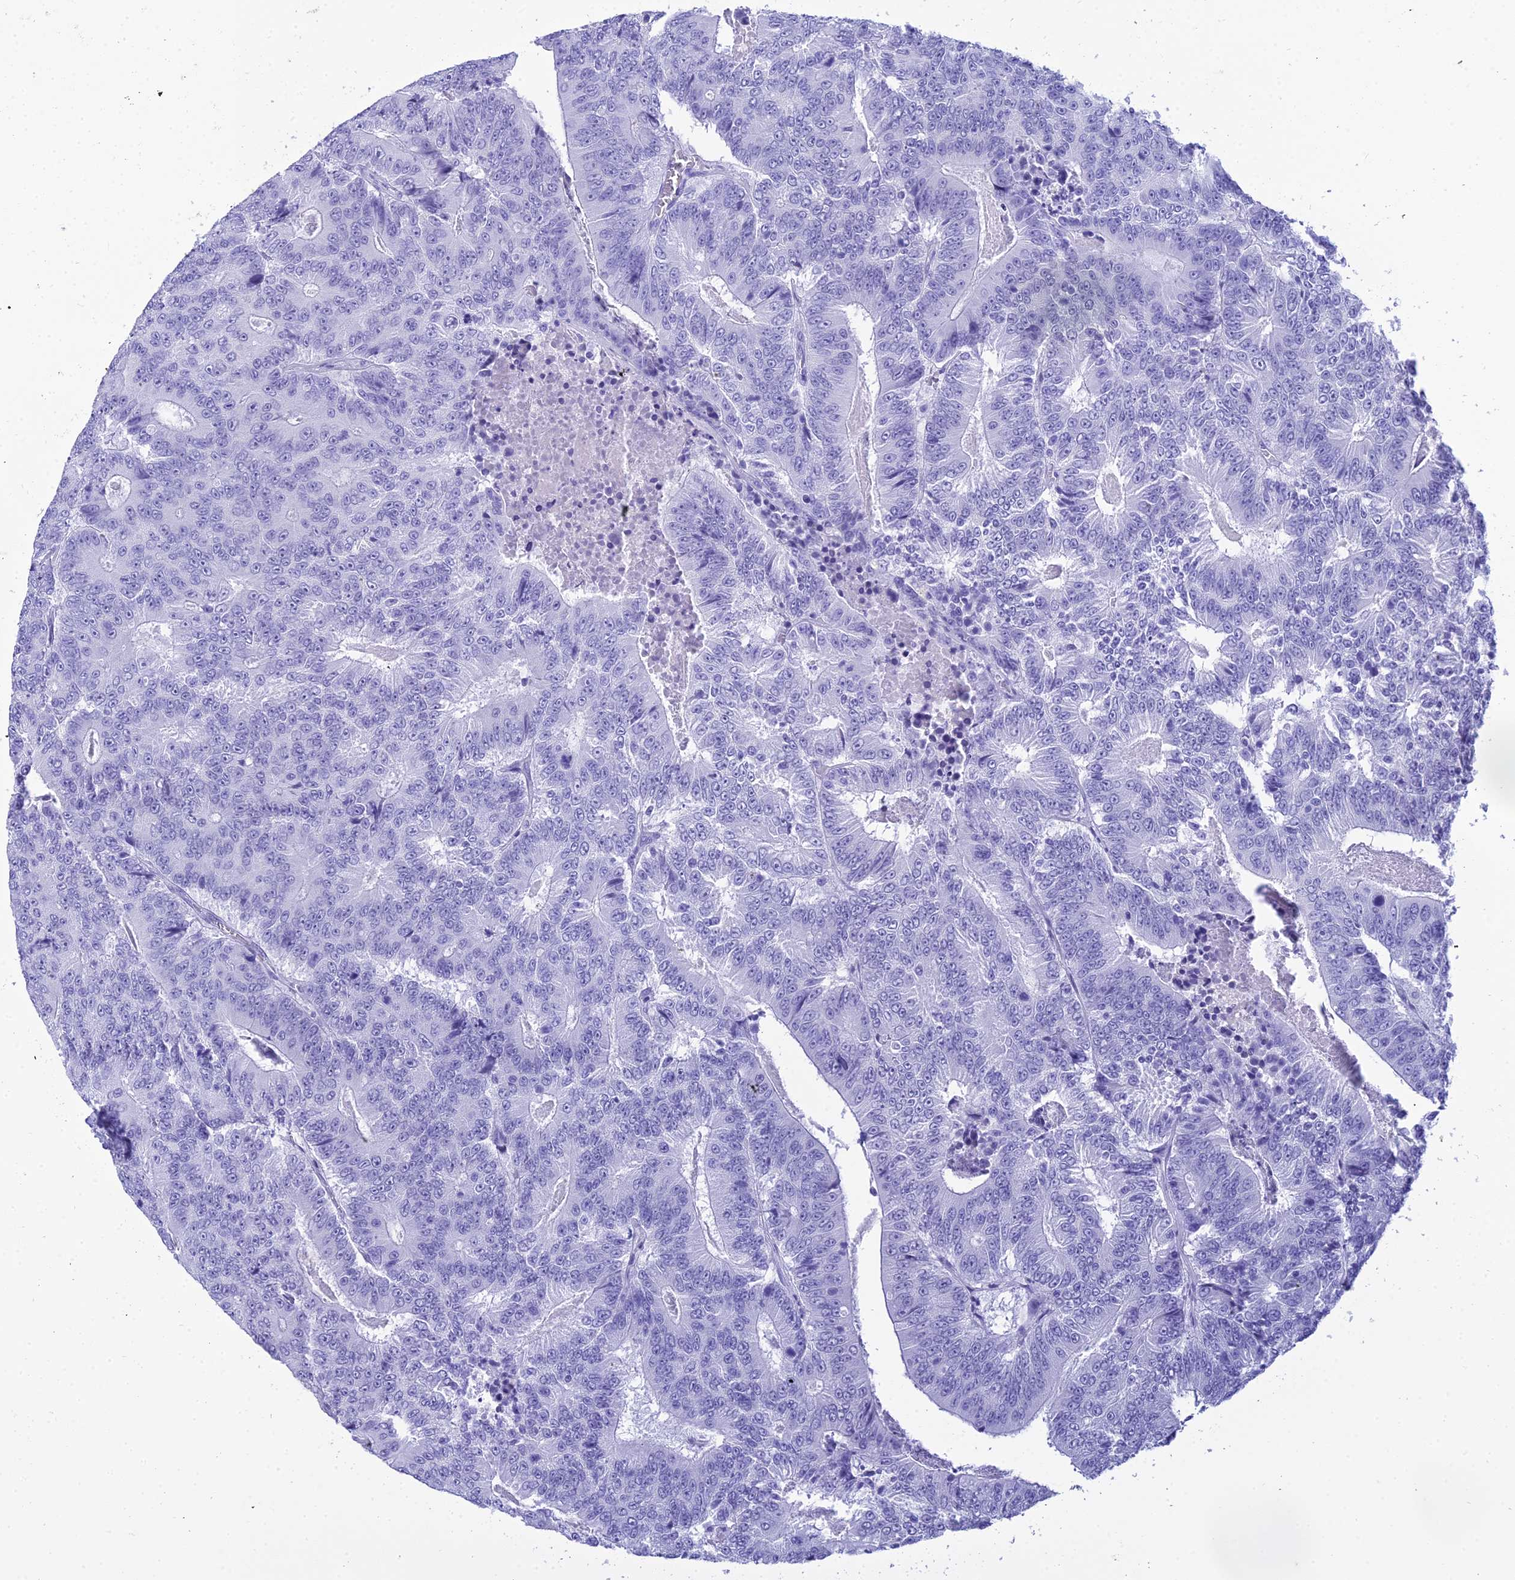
{"staining": {"intensity": "negative", "quantity": "none", "location": "none"}, "tissue": "colorectal cancer", "cell_type": "Tumor cells", "image_type": "cancer", "snomed": [{"axis": "morphology", "description": "Adenocarcinoma, NOS"}, {"axis": "topography", "description": "Colon"}], "caption": "Histopathology image shows no significant protein staining in tumor cells of colorectal cancer.", "gene": "ZNF442", "patient": {"sex": "male", "age": 83}}